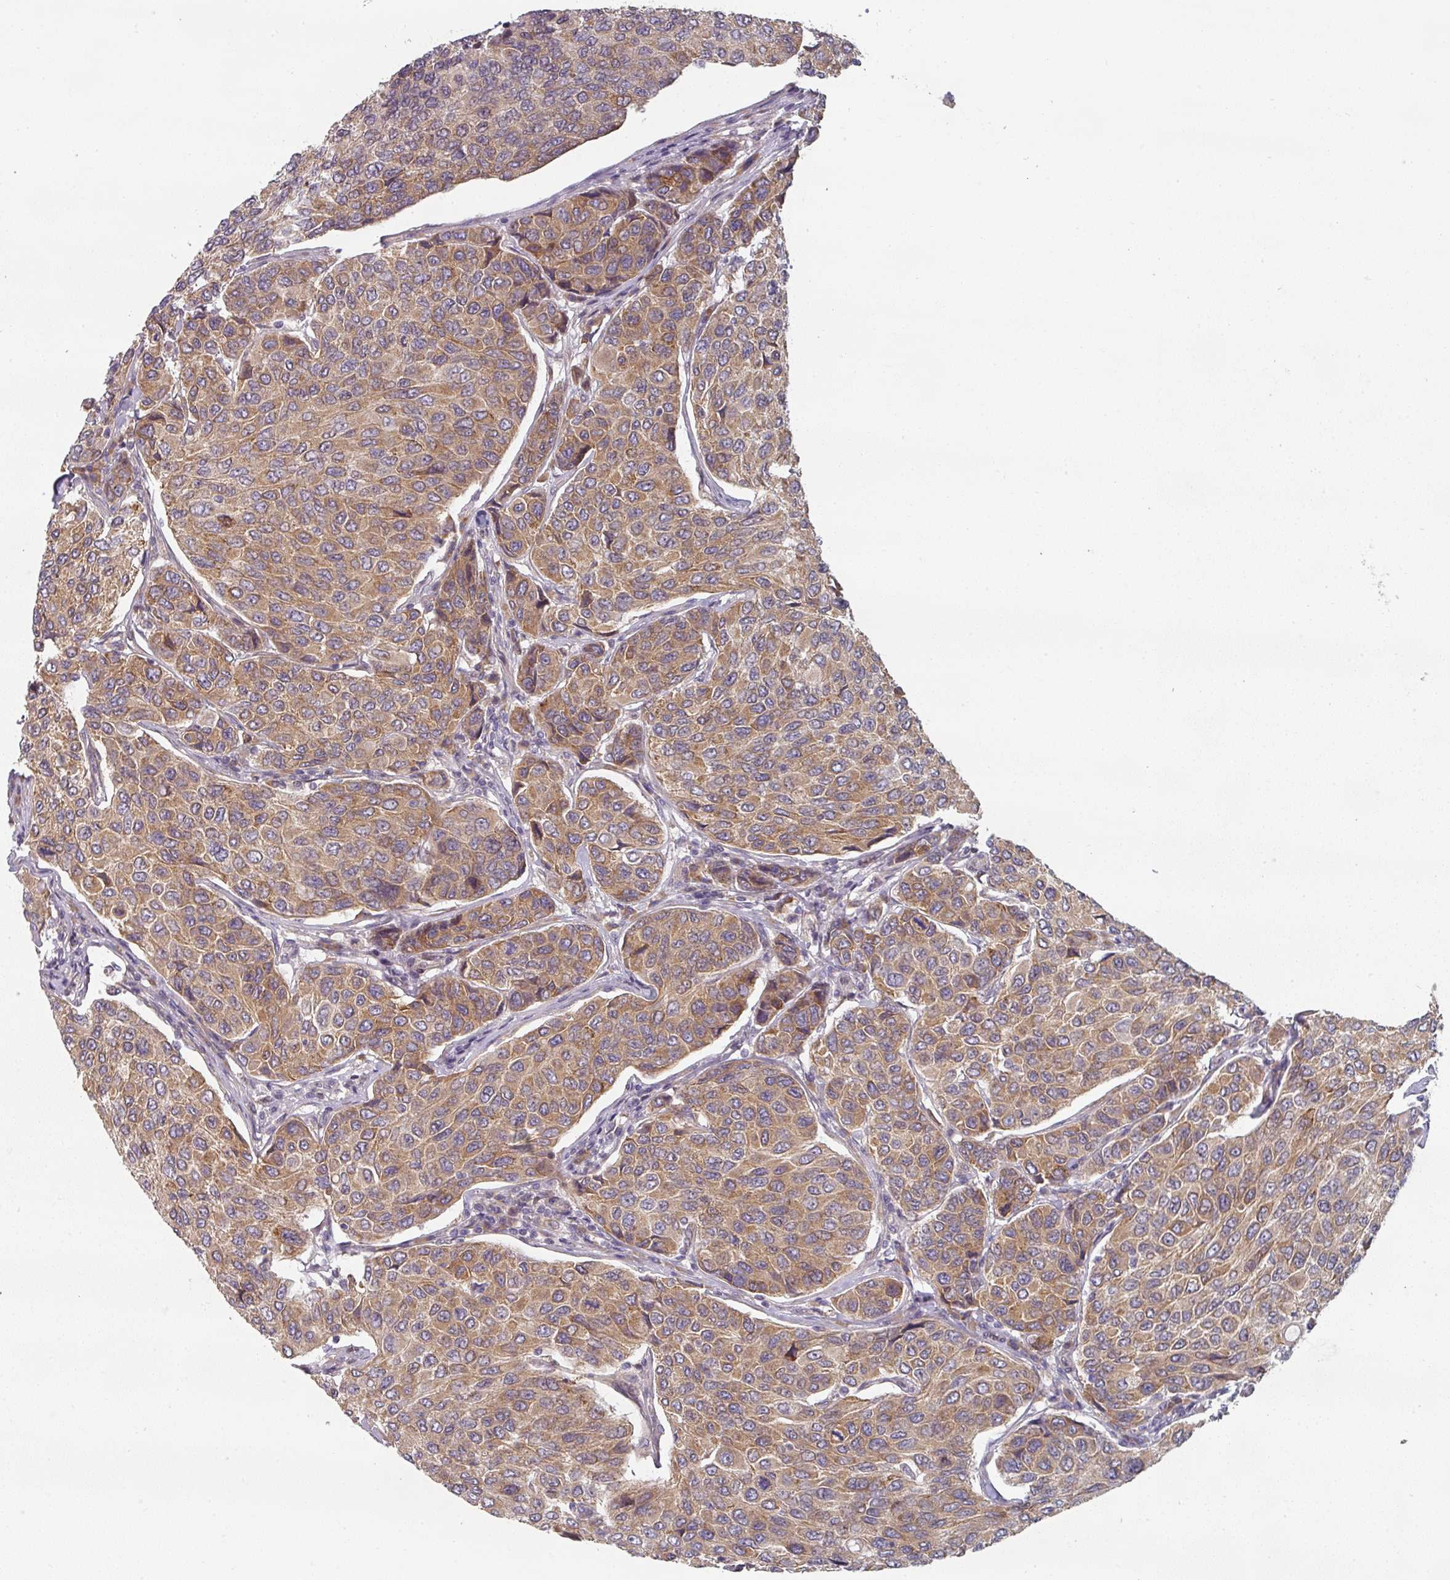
{"staining": {"intensity": "moderate", "quantity": ">75%", "location": "cytoplasmic/membranous"}, "tissue": "breast cancer", "cell_type": "Tumor cells", "image_type": "cancer", "snomed": [{"axis": "morphology", "description": "Duct carcinoma"}, {"axis": "topography", "description": "Breast"}], "caption": "Human intraductal carcinoma (breast) stained for a protein (brown) shows moderate cytoplasmic/membranous positive staining in approximately >75% of tumor cells.", "gene": "TAPT1", "patient": {"sex": "female", "age": 55}}